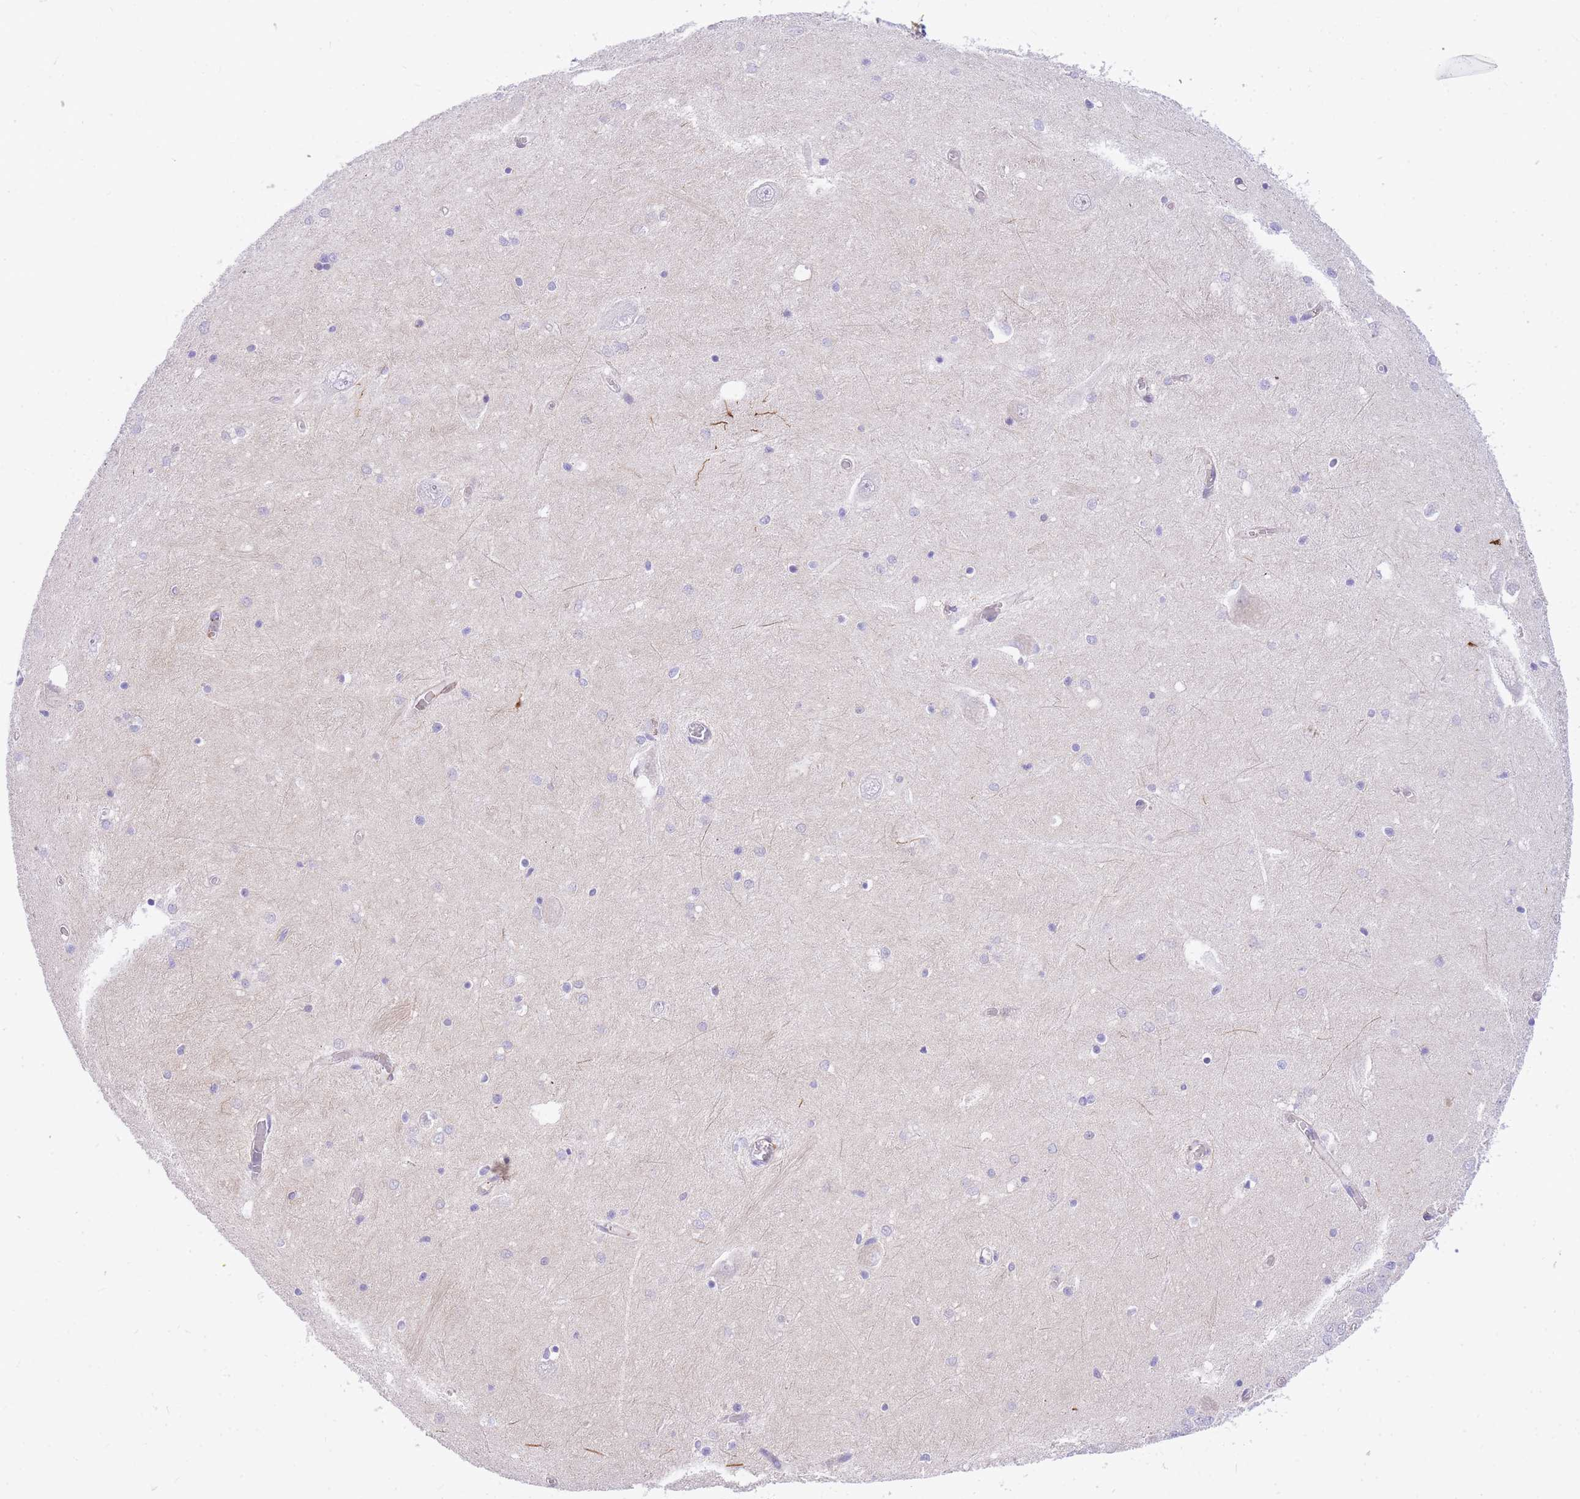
{"staining": {"intensity": "negative", "quantity": "none", "location": "none"}, "tissue": "hippocampus", "cell_type": "Glial cells", "image_type": "normal", "snomed": [{"axis": "morphology", "description": "Normal tissue, NOS"}, {"axis": "topography", "description": "Hippocampus"}], "caption": "Image shows no protein expression in glial cells of normal hippocampus.", "gene": "S100PBP", "patient": {"sex": "male", "age": 70}}